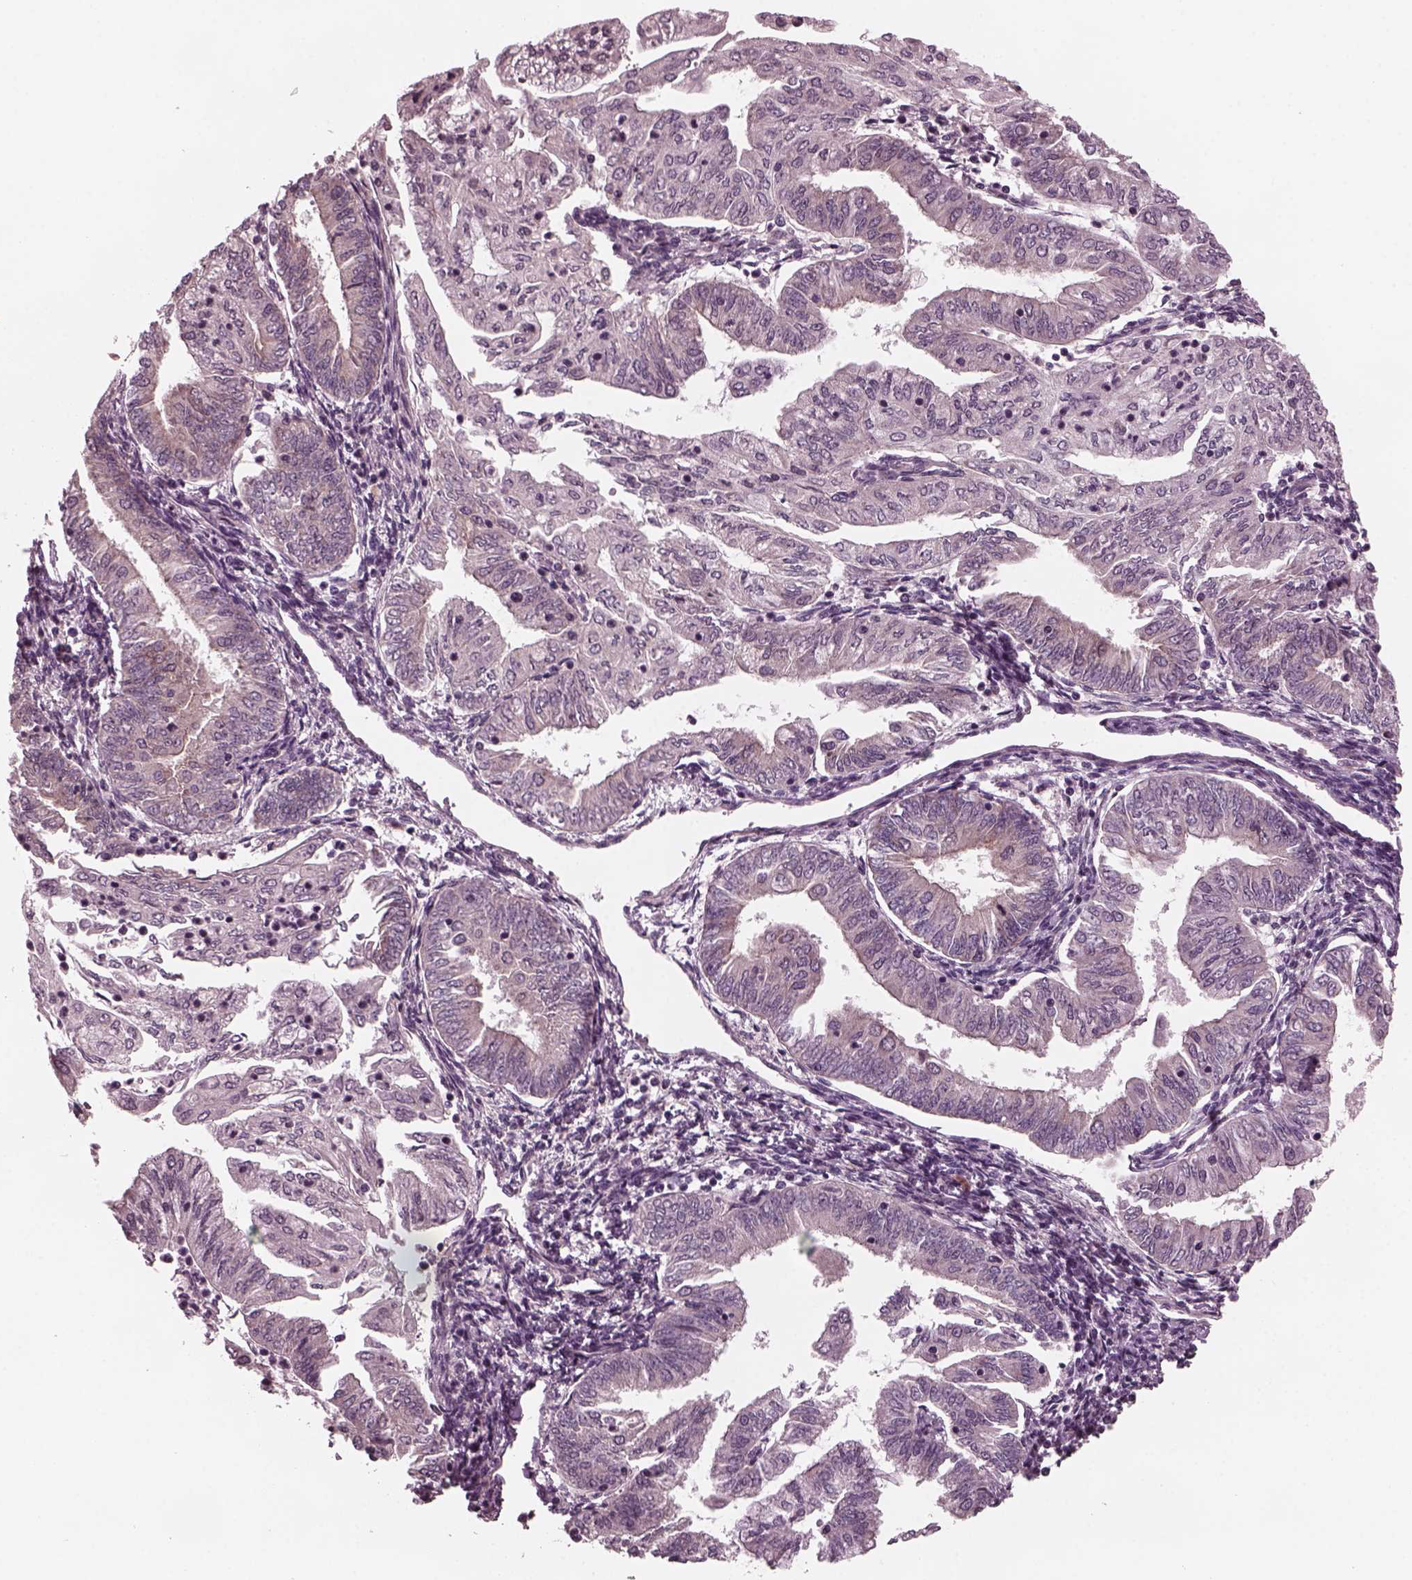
{"staining": {"intensity": "negative", "quantity": "none", "location": "none"}, "tissue": "endometrial cancer", "cell_type": "Tumor cells", "image_type": "cancer", "snomed": [{"axis": "morphology", "description": "Adenocarcinoma, NOS"}, {"axis": "topography", "description": "Endometrium"}], "caption": "A micrograph of endometrial cancer (adenocarcinoma) stained for a protein demonstrates no brown staining in tumor cells. (IHC, brightfield microscopy, high magnification).", "gene": "TUBG1", "patient": {"sex": "female", "age": 55}}